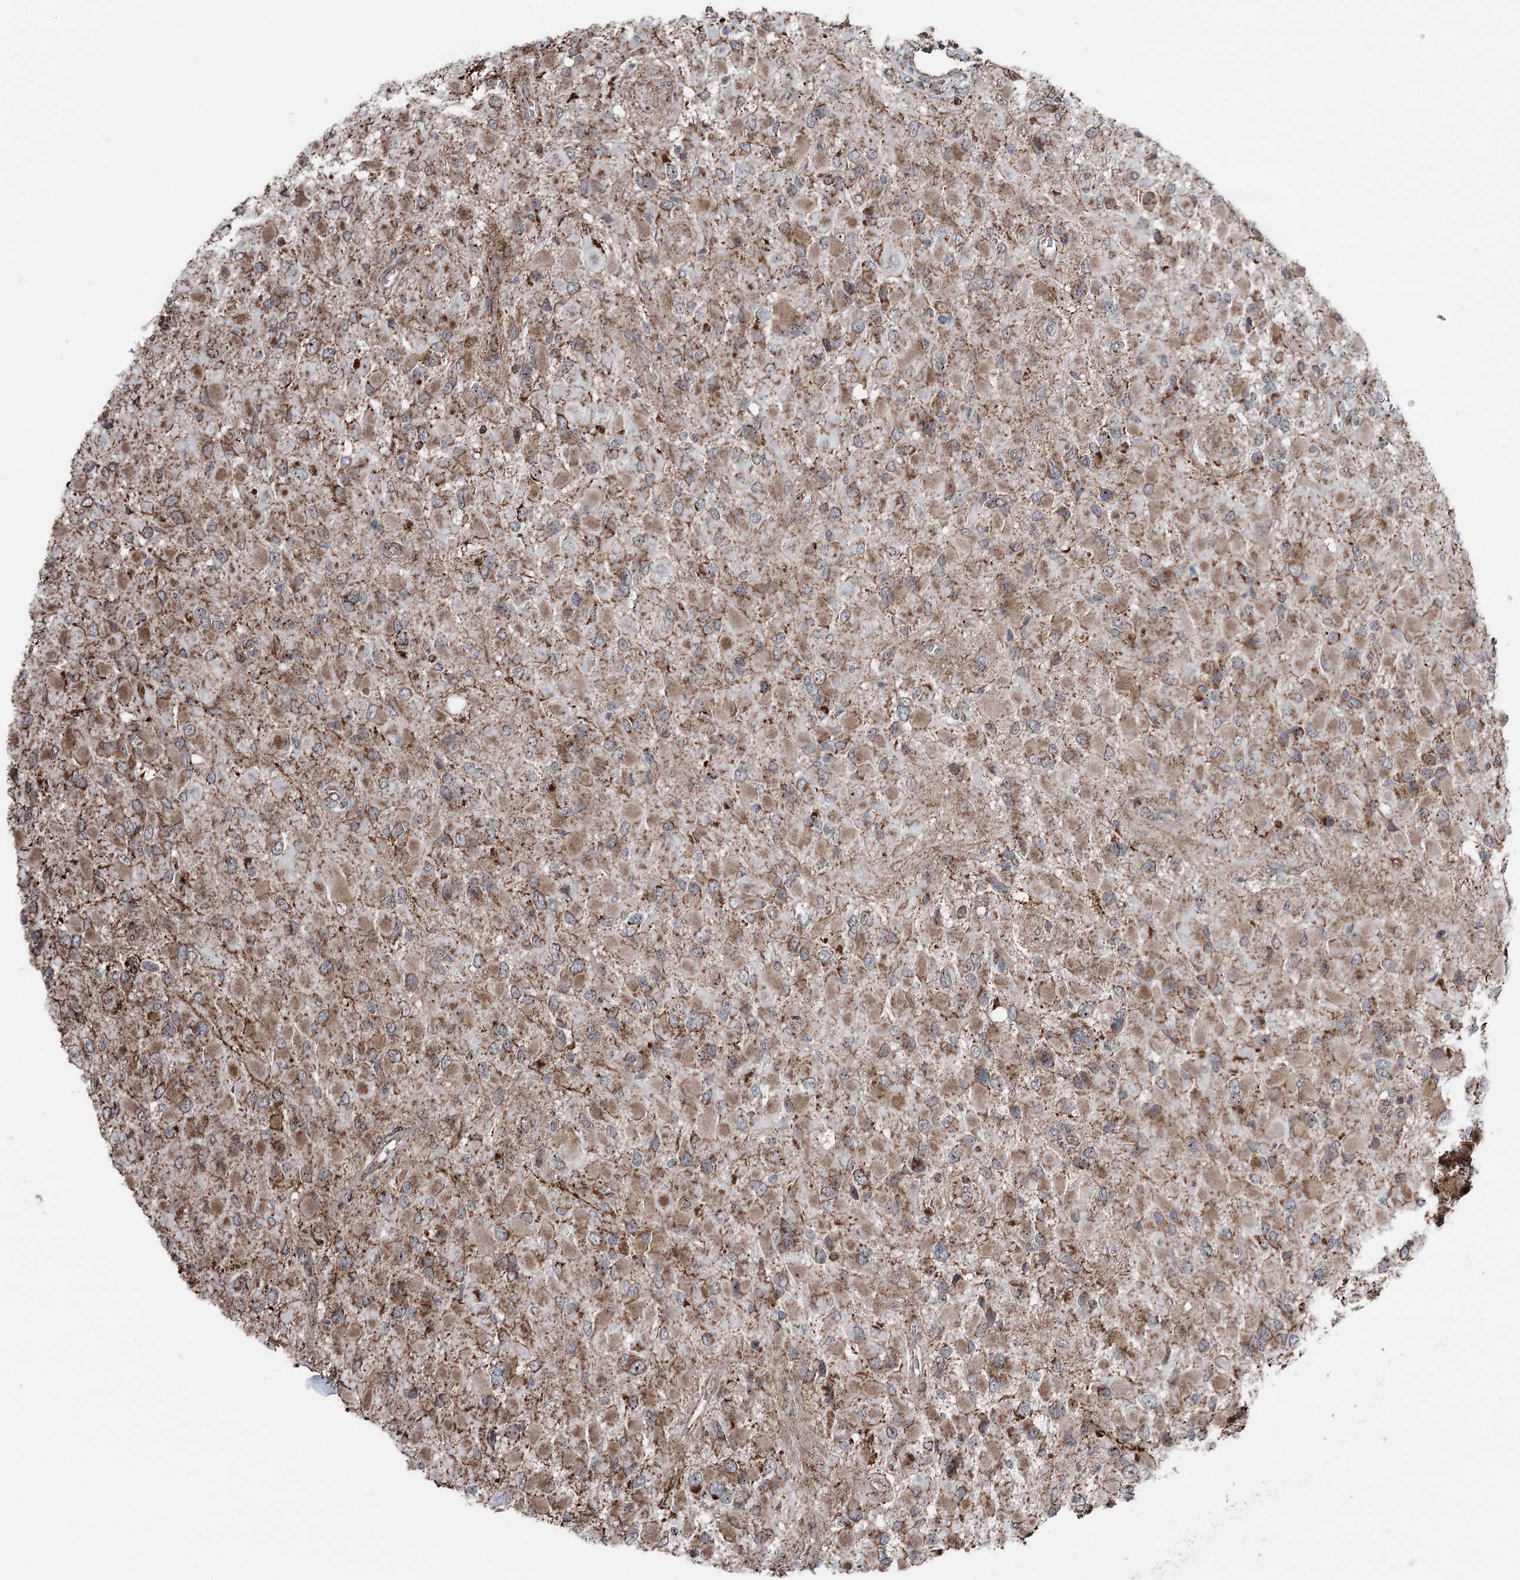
{"staining": {"intensity": "moderate", "quantity": ">75%", "location": "cytoplasmic/membranous"}, "tissue": "glioma", "cell_type": "Tumor cells", "image_type": "cancer", "snomed": [{"axis": "morphology", "description": "Glioma, malignant, High grade"}, {"axis": "topography", "description": "Brain"}], "caption": "Immunohistochemistry (IHC) of malignant glioma (high-grade) displays medium levels of moderate cytoplasmic/membranous positivity in about >75% of tumor cells. The staining was performed using DAB to visualize the protein expression in brown, while the nuclei were stained in blue with hematoxylin (Magnification: 20x).", "gene": "STEEP1", "patient": {"sex": "male", "age": 53}}